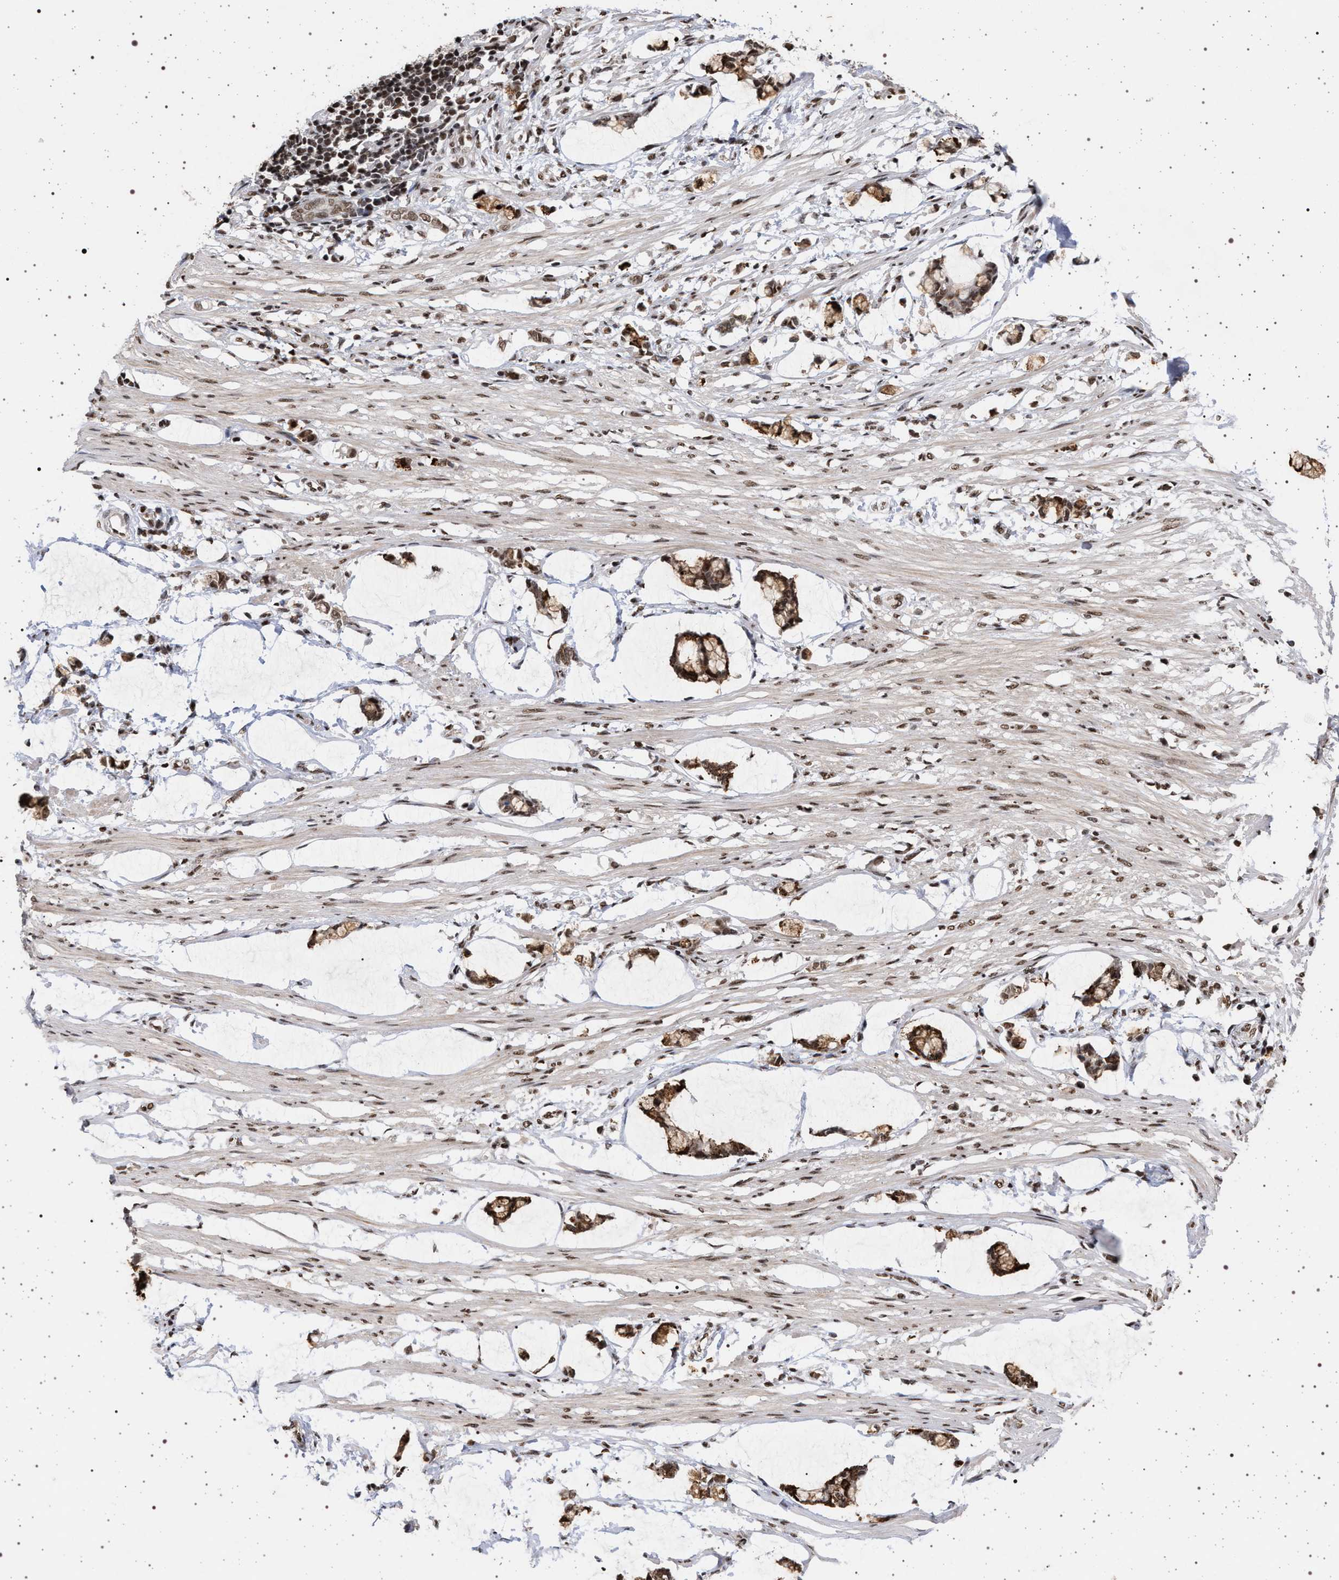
{"staining": {"intensity": "moderate", "quantity": ">75%", "location": "nuclear"}, "tissue": "smooth muscle", "cell_type": "Smooth muscle cells", "image_type": "normal", "snomed": [{"axis": "morphology", "description": "Normal tissue, NOS"}, {"axis": "morphology", "description": "Adenocarcinoma, NOS"}, {"axis": "topography", "description": "Smooth muscle"}, {"axis": "topography", "description": "Colon"}], "caption": "An image showing moderate nuclear positivity in about >75% of smooth muscle cells in unremarkable smooth muscle, as visualized by brown immunohistochemical staining.", "gene": "PHF12", "patient": {"sex": "male", "age": 14}}